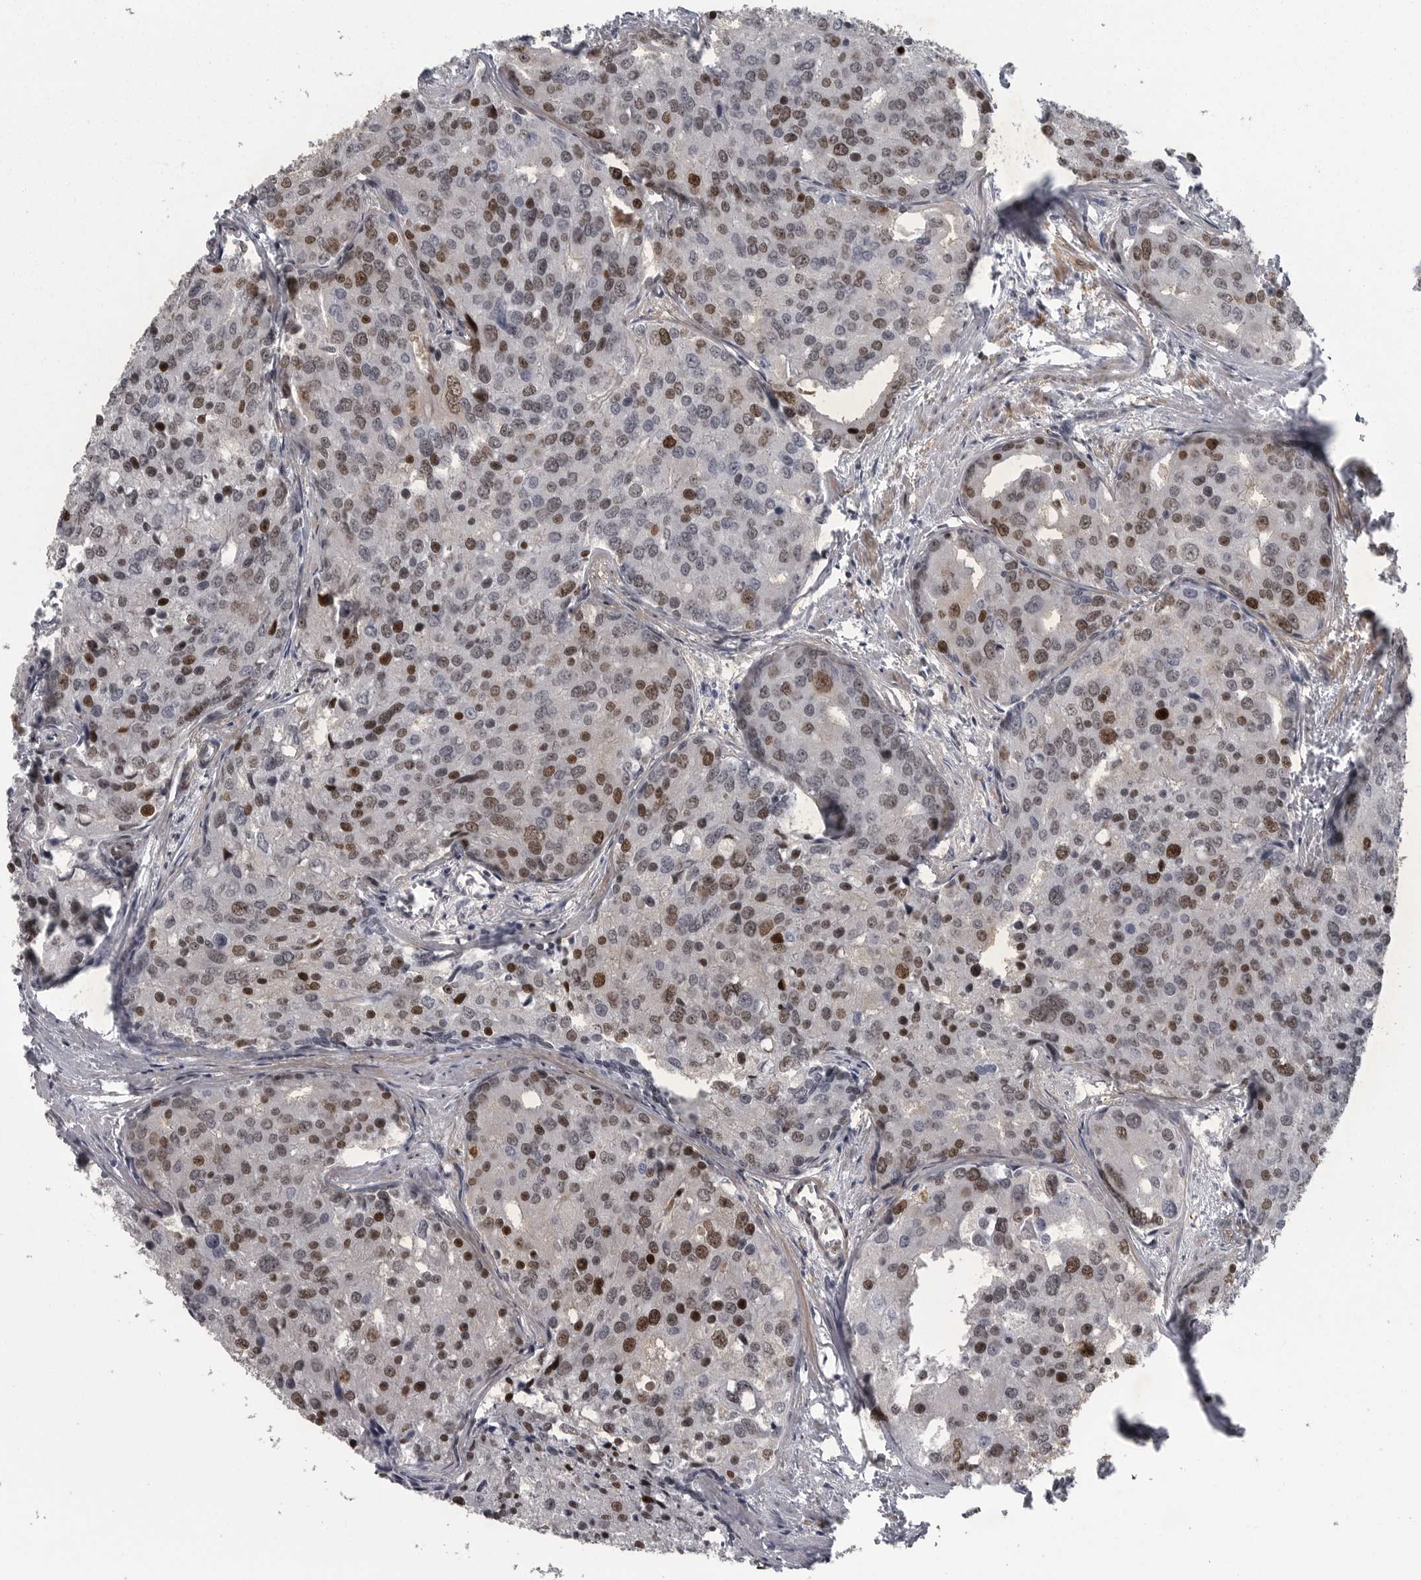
{"staining": {"intensity": "moderate", "quantity": ">75%", "location": "nuclear"}, "tissue": "prostate cancer", "cell_type": "Tumor cells", "image_type": "cancer", "snomed": [{"axis": "morphology", "description": "Adenocarcinoma, High grade"}, {"axis": "topography", "description": "Prostate"}], "caption": "Moderate nuclear protein positivity is identified in approximately >75% of tumor cells in high-grade adenocarcinoma (prostate).", "gene": "HMGN3", "patient": {"sex": "male", "age": 50}}